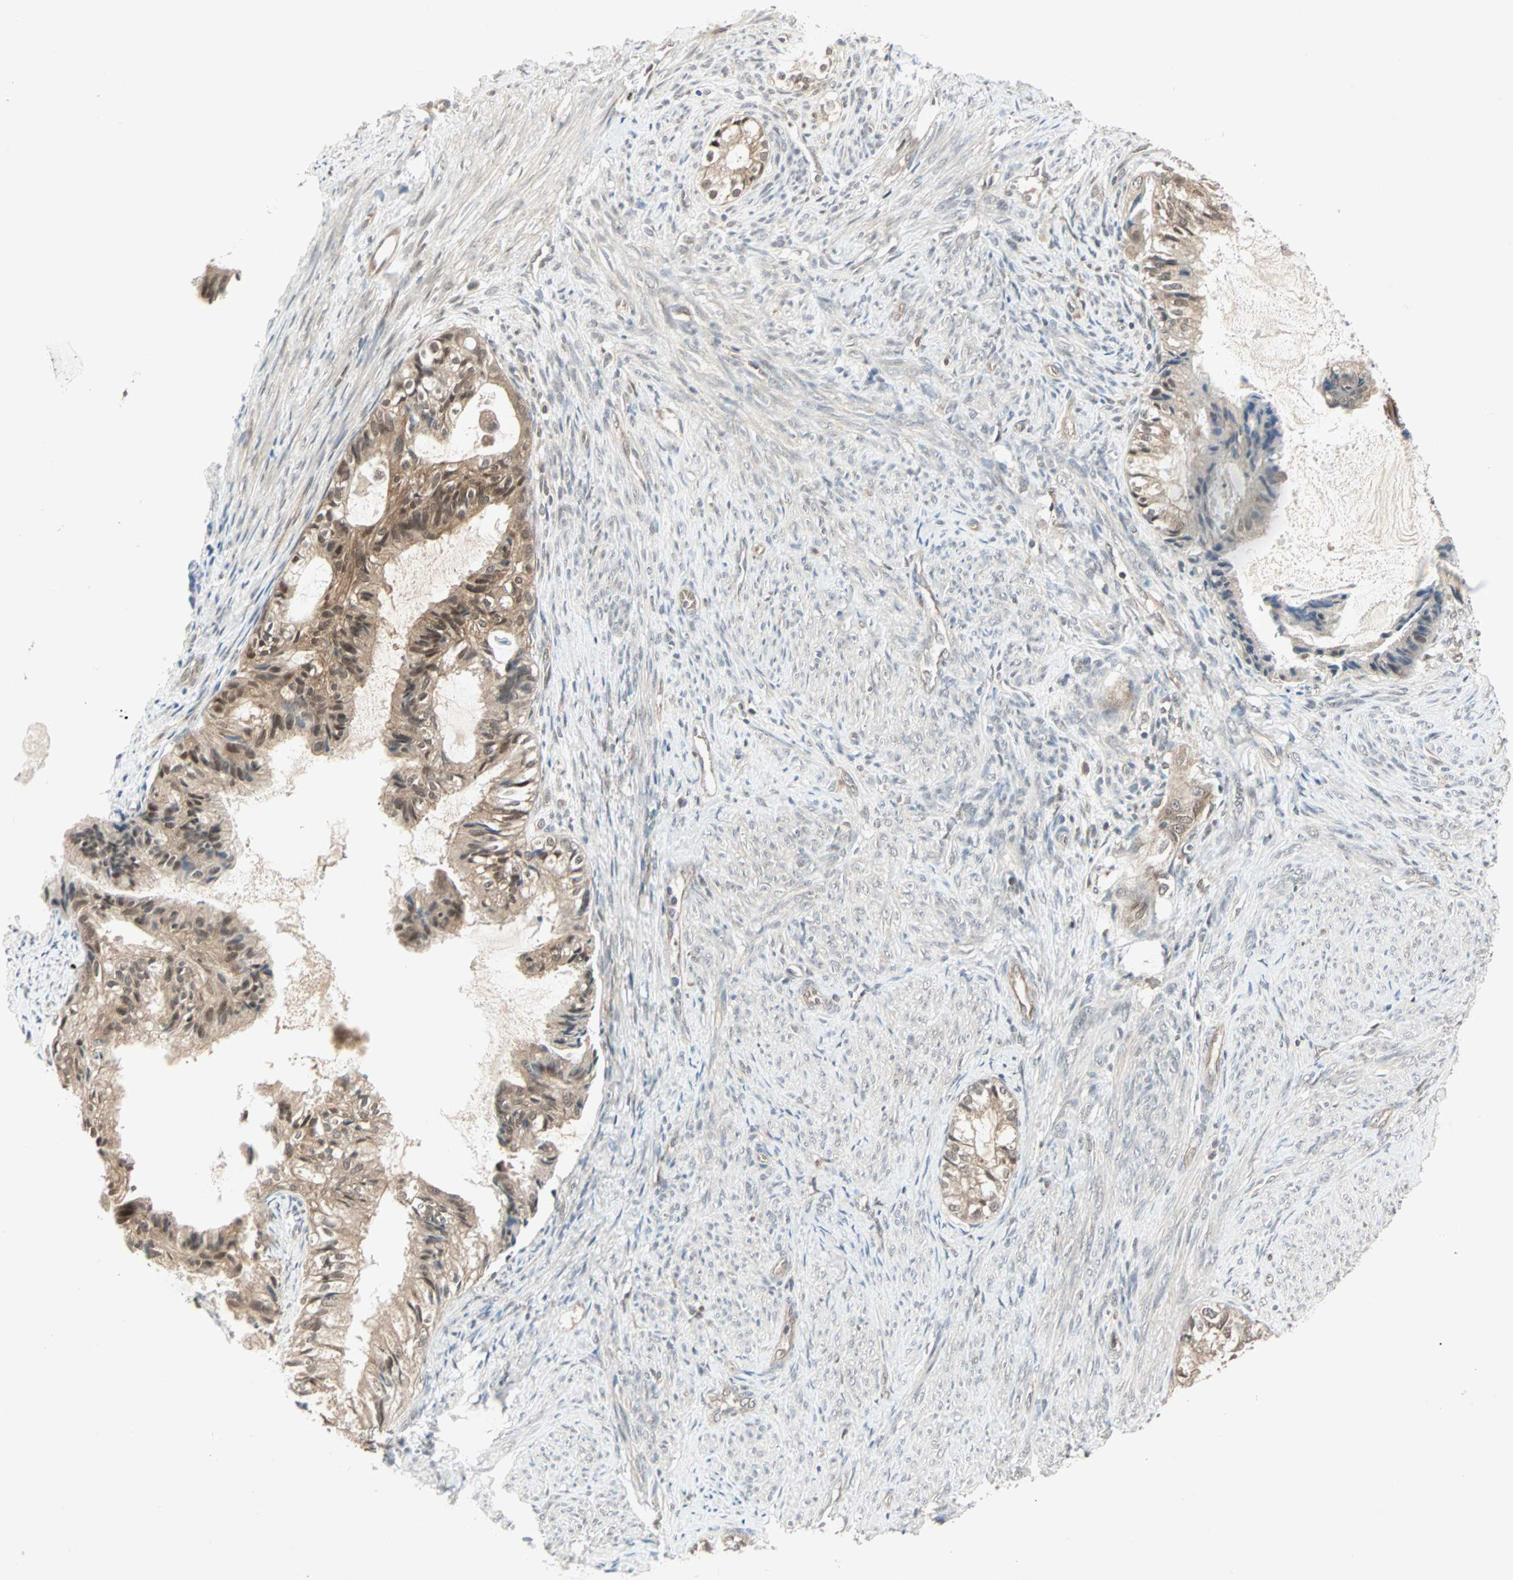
{"staining": {"intensity": "moderate", "quantity": ">75%", "location": "cytoplasmic/membranous,nuclear"}, "tissue": "cervical cancer", "cell_type": "Tumor cells", "image_type": "cancer", "snomed": [{"axis": "morphology", "description": "Normal tissue, NOS"}, {"axis": "morphology", "description": "Adenocarcinoma, NOS"}, {"axis": "topography", "description": "Cervix"}, {"axis": "topography", "description": "Endometrium"}], "caption": "Human cervical cancer (adenocarcinoma) stained with a brown dye exhibits moderate cytoplasmic/membranous and nuclear positive positivity in approximately >75% of tumor cells.", "gene": "PTPA", "patient": {"sex": "female", "age": 86}}